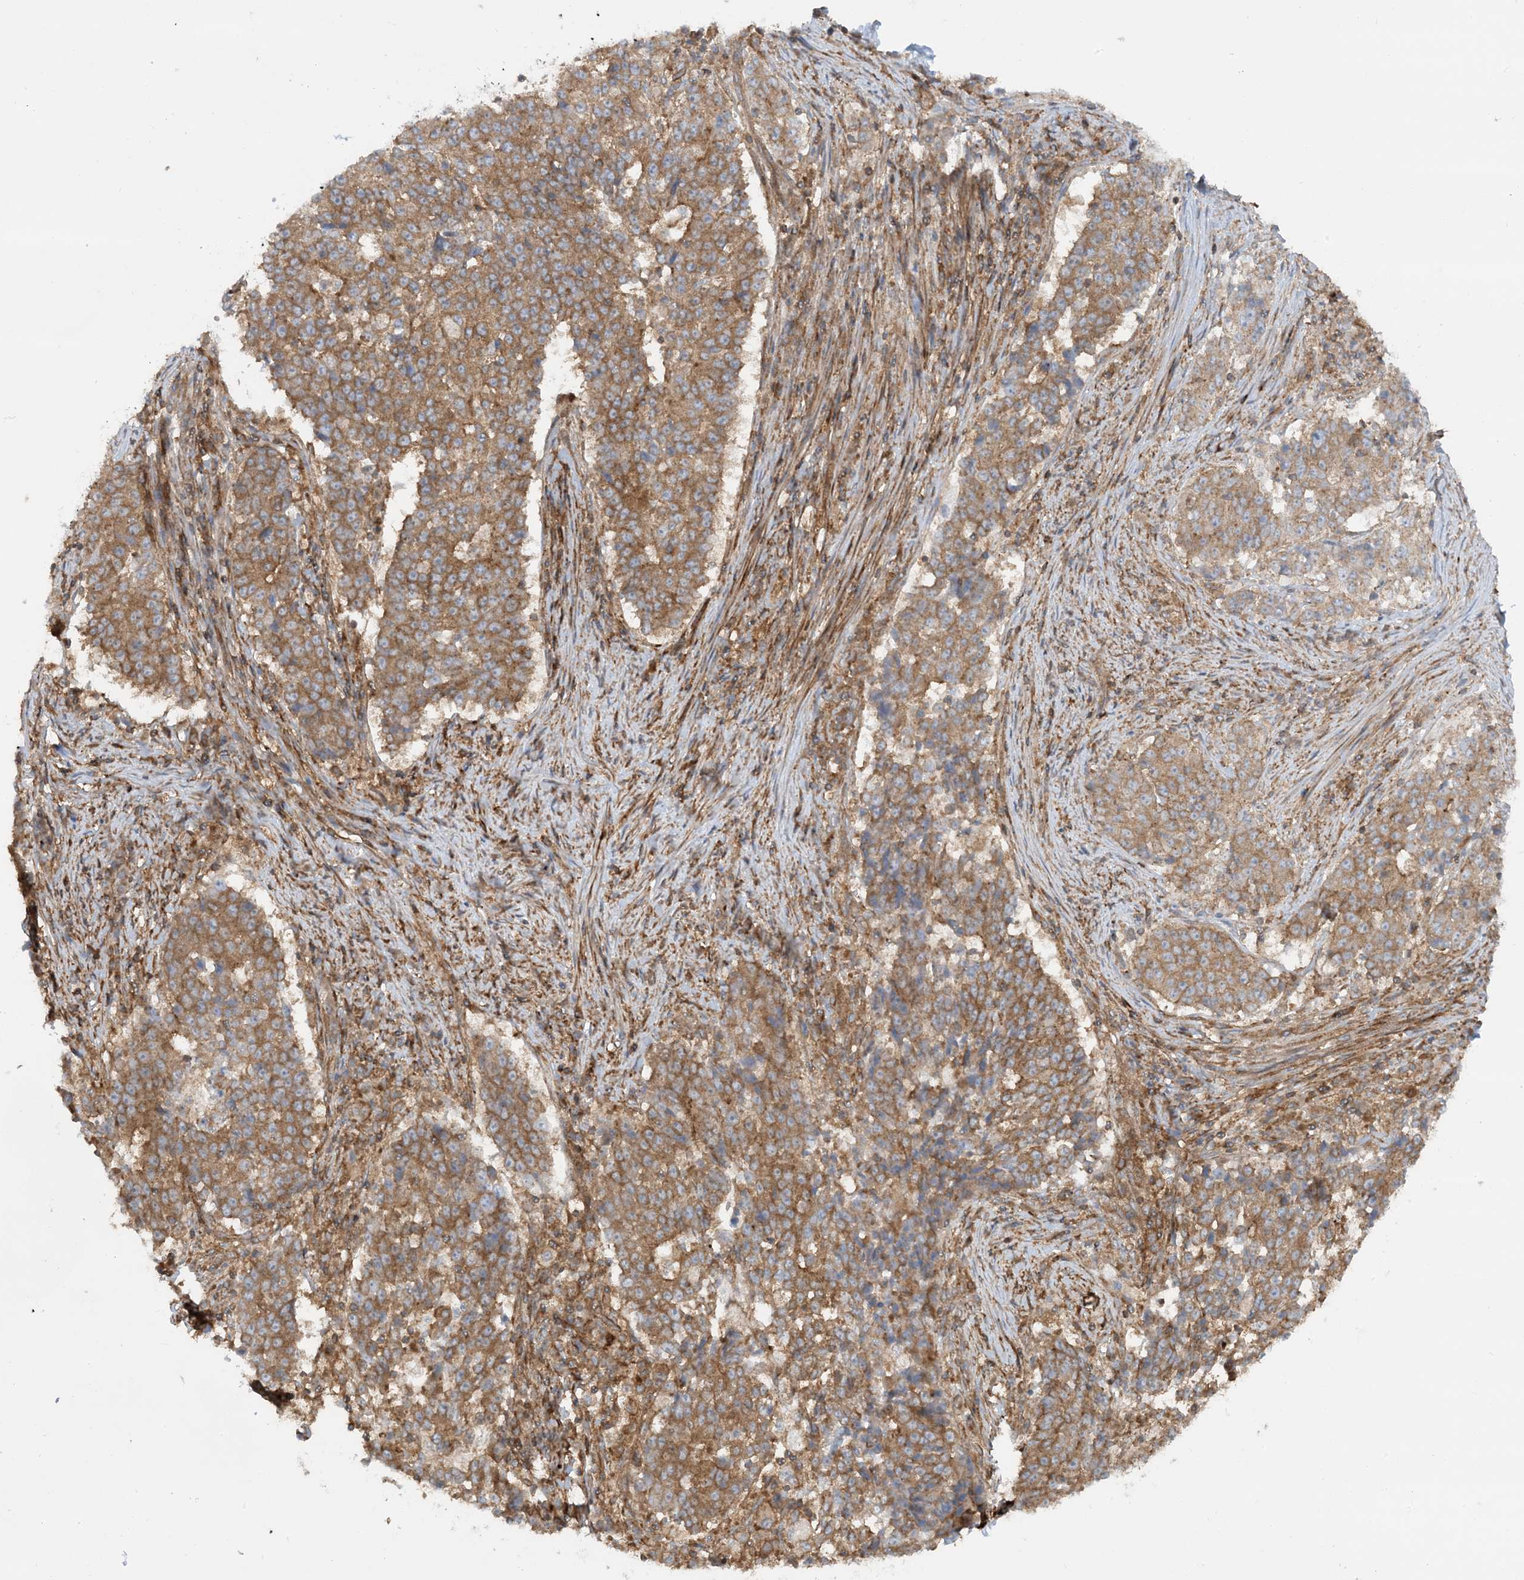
{"staining": {"intensity": "moderate", "quantity": ">75%", "location": "cytoplasmic/membranous"}, "tissue": "stomach cancer", "cell_type": "Tumor cells", "image_type": "cancer", "snomed": [{"axis": "morphology", "description": "Adenocarcinoma, NOS"}, {"axis": "topography", "description": "Stomach"}], "caption": "Protein analysis of adenocarcinoma (stomach) tissue exhibits moderate cytoplasmic/membranous positivity in approximately >75% of tumor cells. Nuclei are stained in blue.", "gene": "STAM2", "patient": {"sex": "male", "age": 59}}